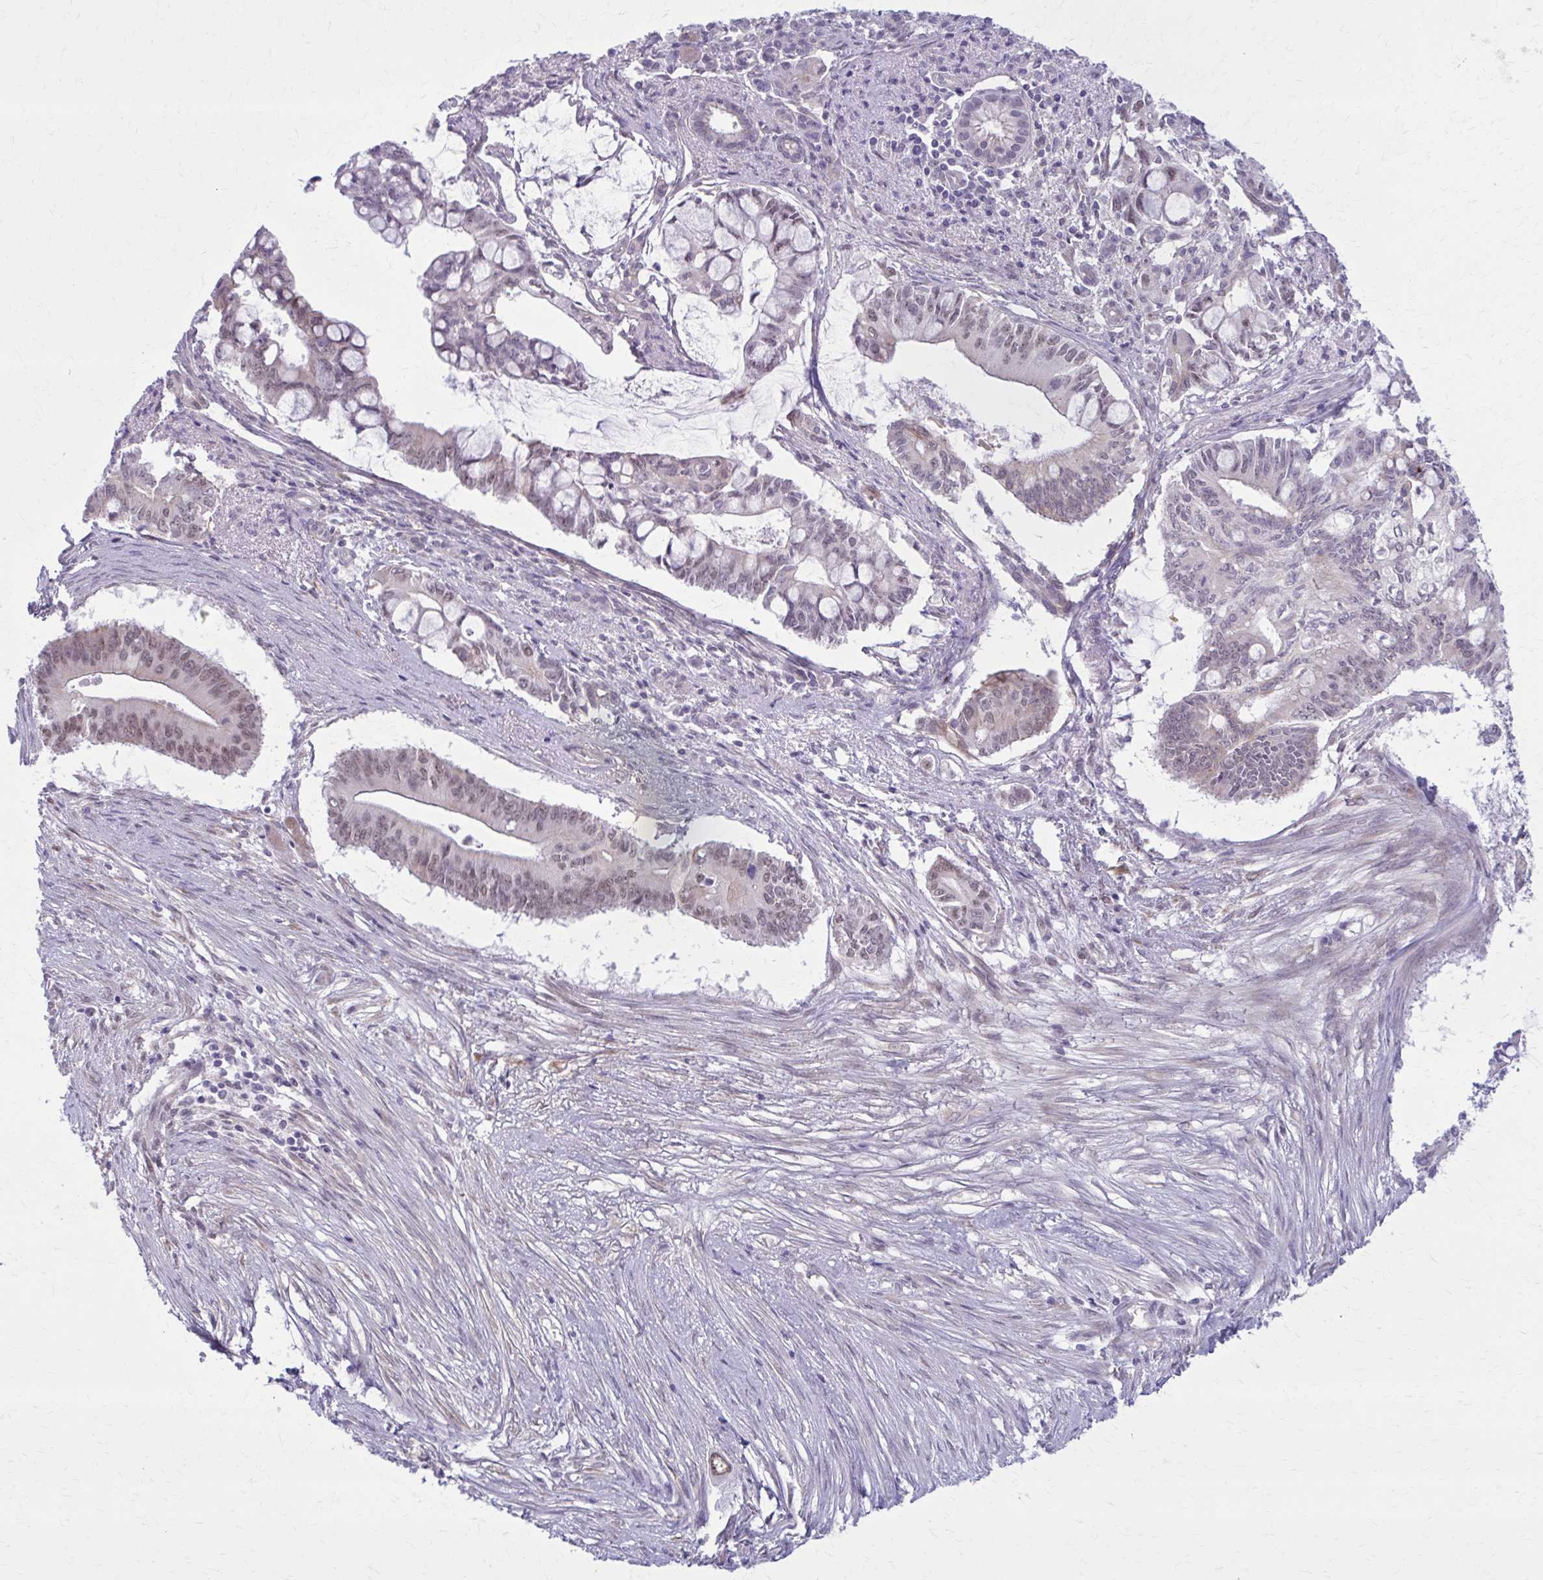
{"staining": {"intensity": "weak", "quantity": "<25%", "location": "nuclear"}, "tissue": "pancreatic cancer", "cell_type": "Tumor cells", "image_type": "cancer", "snomed": [{"axis": "morphology", "description": "Adenocarcinoma, NOS"}, {"axis": "topography", "description": "Pancreas"}], "caption": "Tumor cells show no significant positivity in pancreatic adenocarcinoma.", "gene": "NUMBL", "patient": {"sex": "male", "age": 68}}